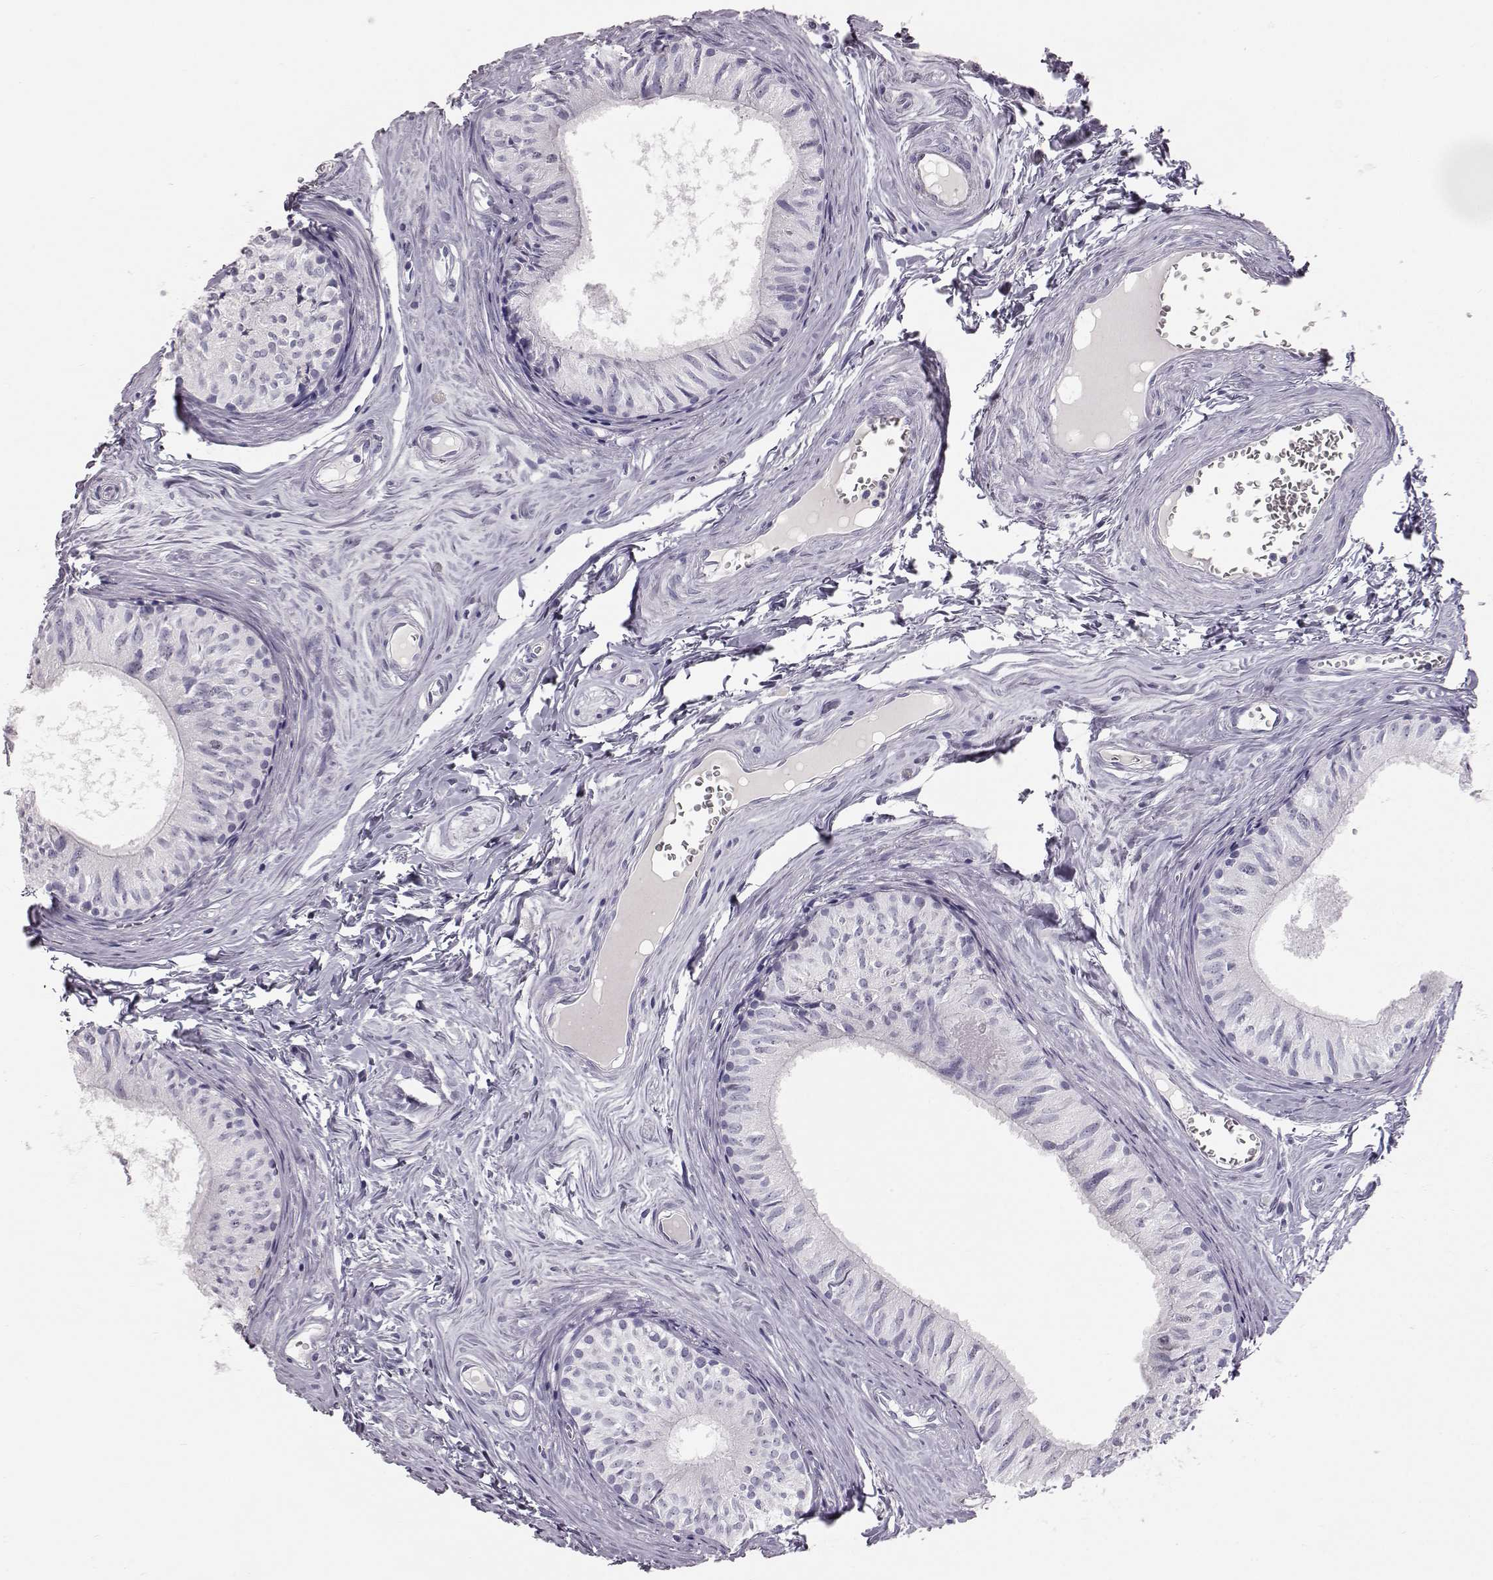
{"staining": {"intensity": "negative", "quantity": "none", "location": "none"}, "tissue": "epididymis", "cell_type": "Glandular cells", "image_type": "normal", "snomed": [{"axis": "morphology", "description": "Normal tissue, NOS"}, {"axis": "topography", "description": "Epididymis"}], "caption": "Immunohistochemical staining of unremarkable epididymis demonstrates no significant positivity in glandular cells. Nuclei are stained in blue.", "gene": "KRTAP16", "patient": {"sex": "male", "age": 52}}